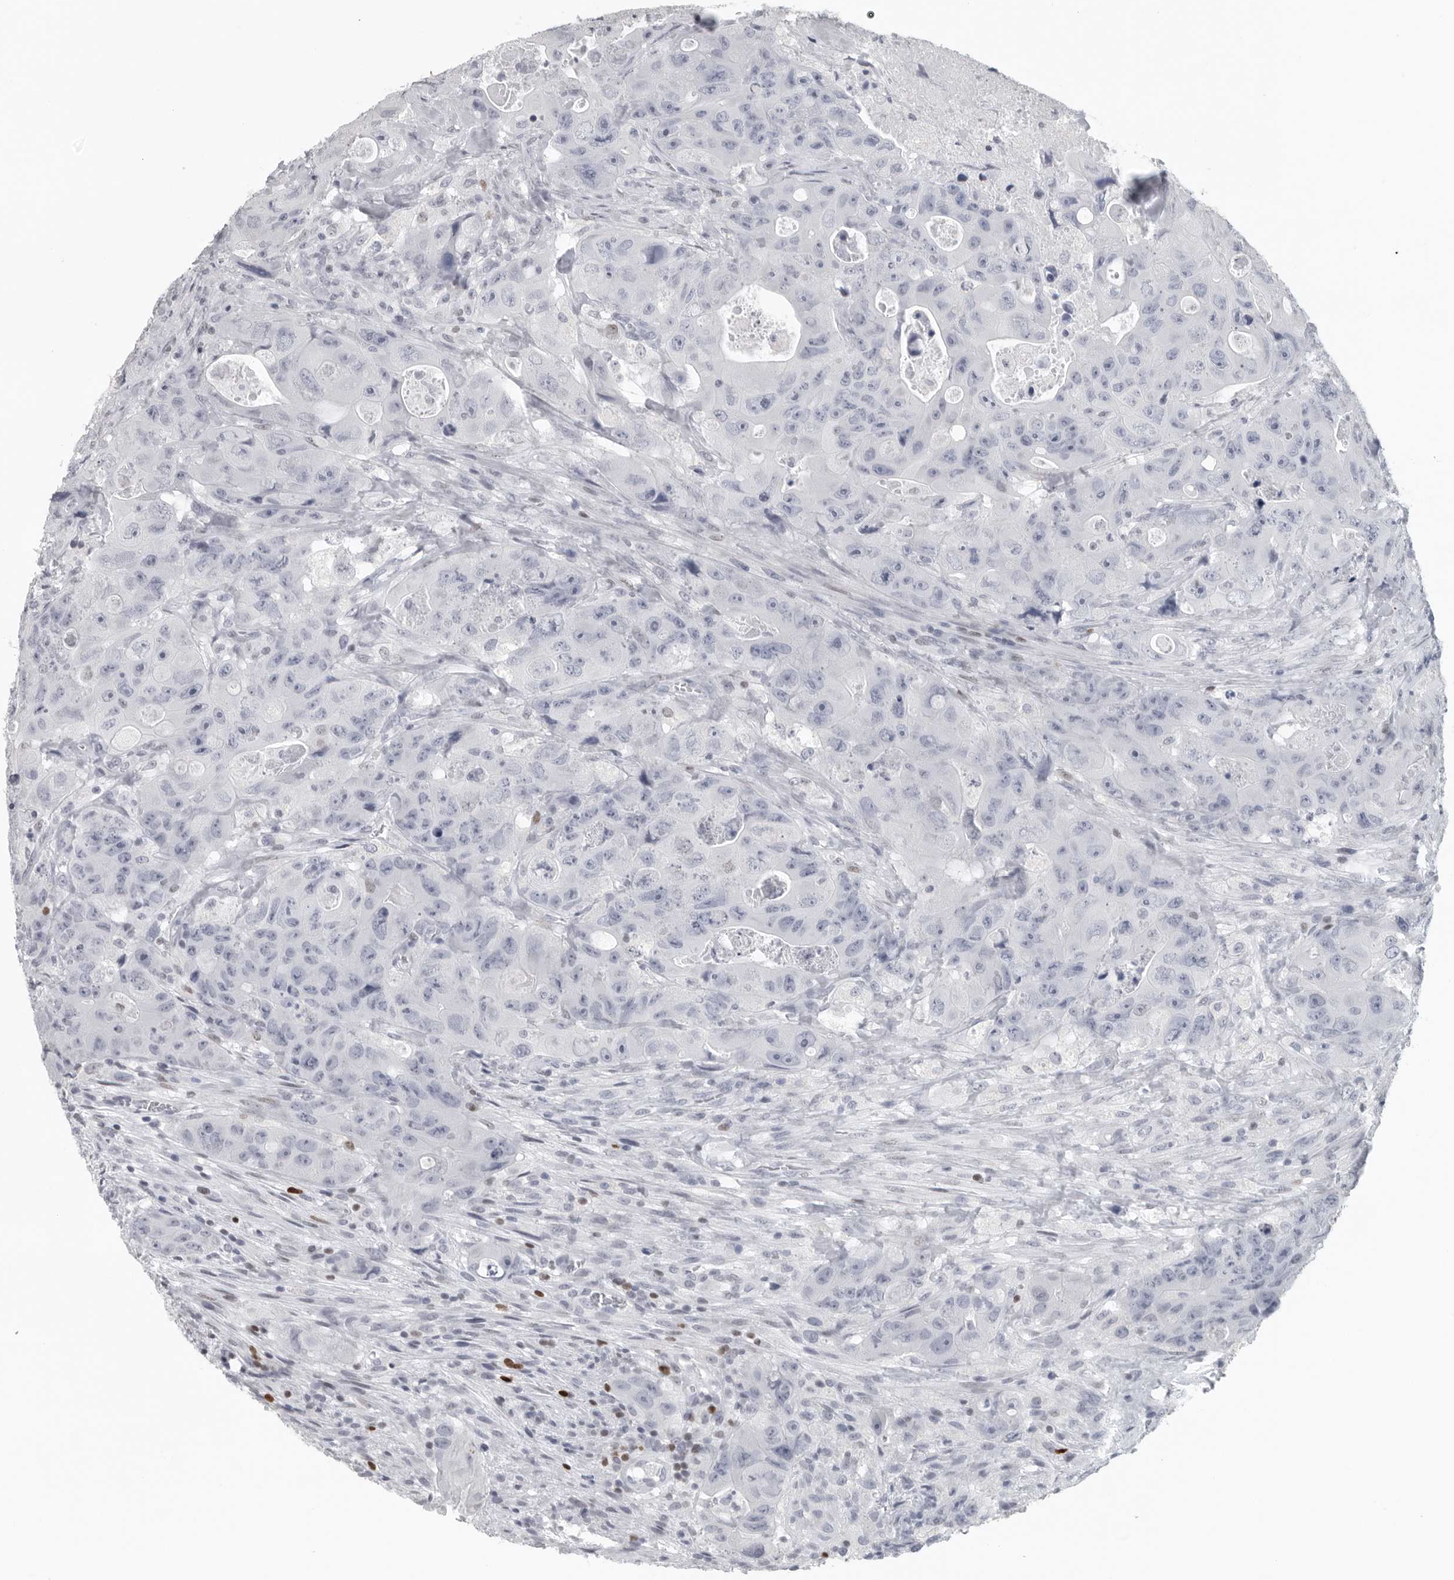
{"staining": {"intensity": "negative", "quantity": "none", "location": "none"}, "tissue": "colorectal cancer", "cell_type": "Tumor cells", "image_type": "cancer", "snomed": [{"axis": "morphology", "description": "Adenocarcinoma, NOS"}, {"axis": "topography", "description": "Colon"}], "caption": "High power microscopy histopathology image of an IHC image of colorectal cancer (adenocarcinoma), revealing no significant expression in tumor cells.", "gene": "SATB2", "patient": {"sex": "female", "age": 46}}